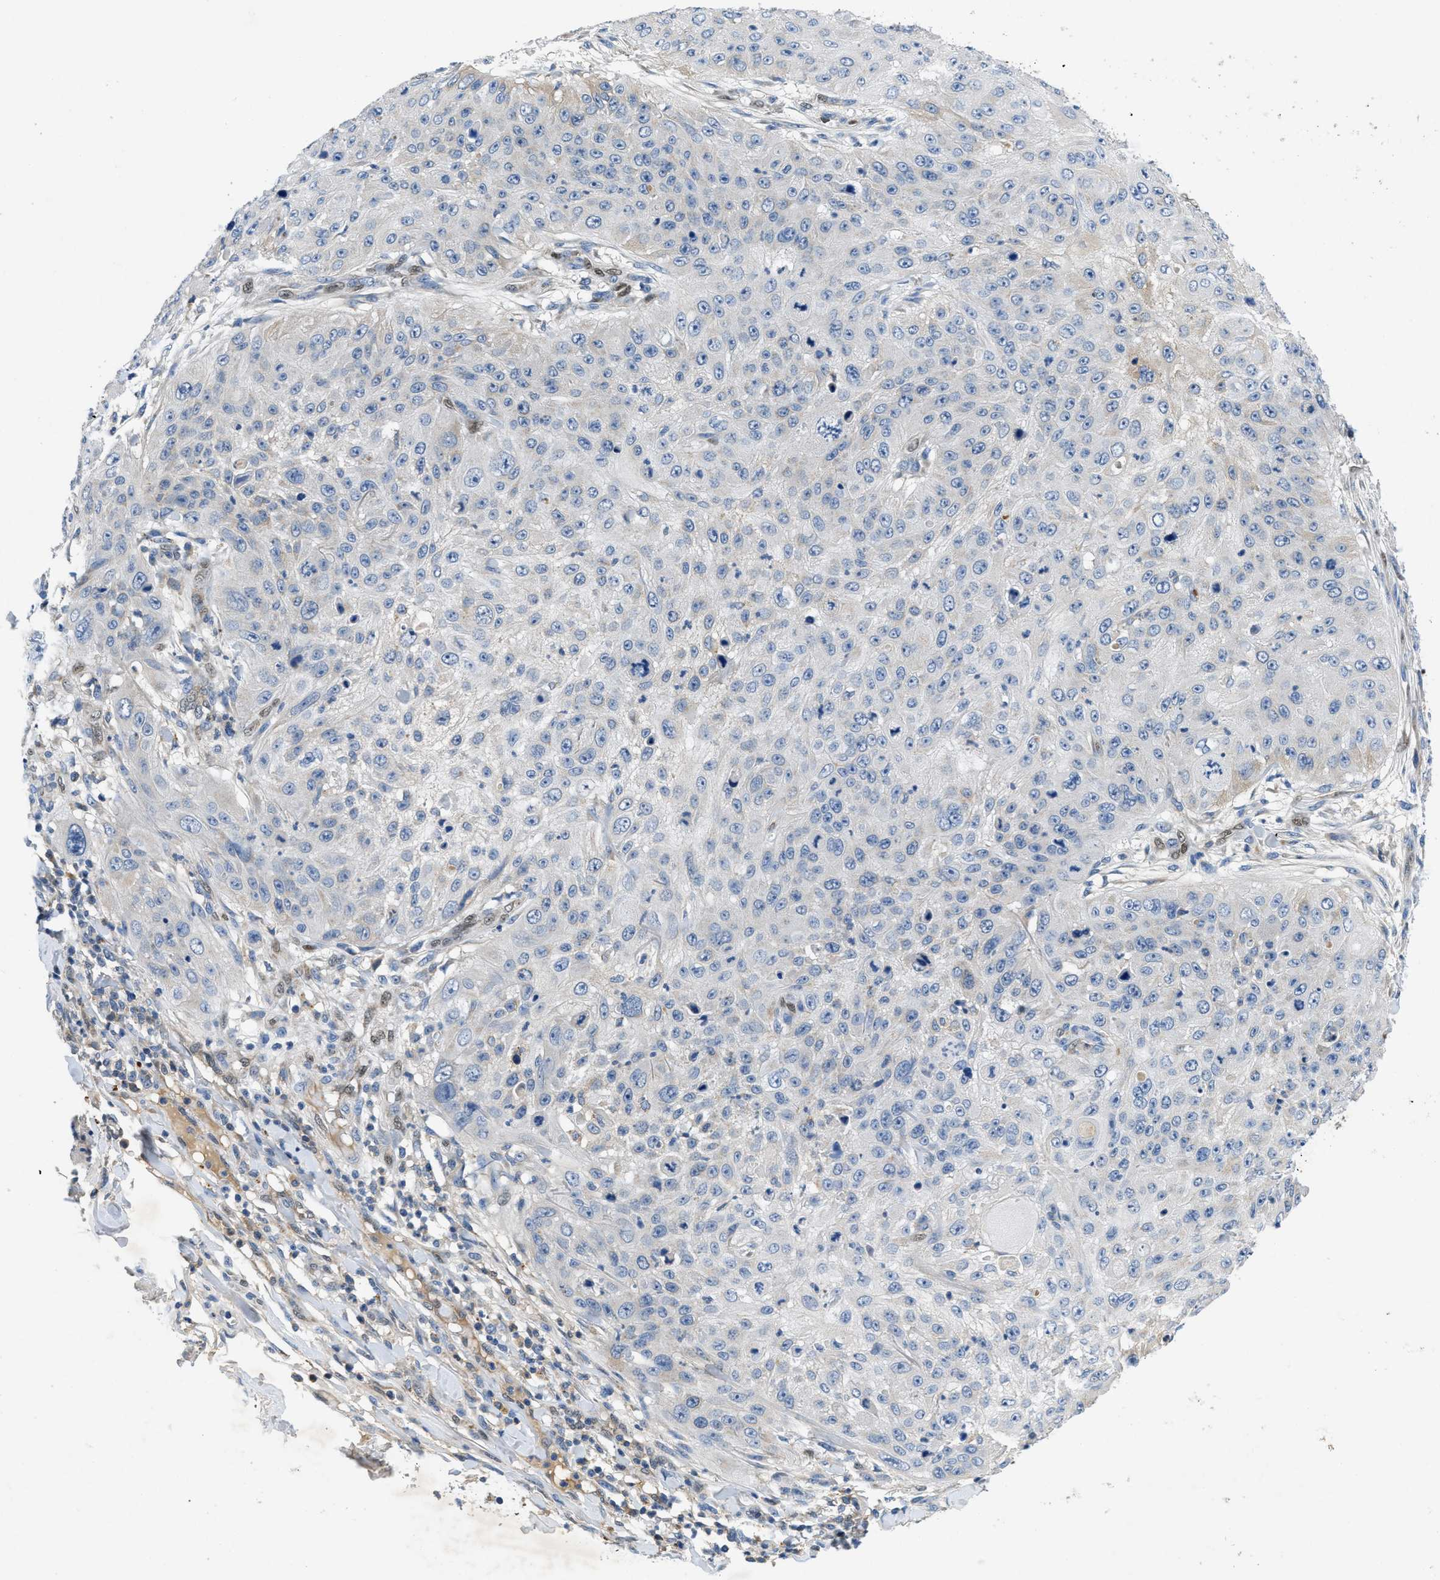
{"staining": {"intensity": "negative", "quantity": "none", "location": "none"}, "tissue": "skin cancer", "cell_type": "Tumor cells", "image_type": "cancer", "snomed": [{"axis": "morphology", "description": "Squamous cell carcinoma, NOS"}, {"axis": "topography", "description": "Skin"}], "caption": "Human squamous cell carcinoma (skin) stained for a protein using immunohistochemistry (IHC) reveals no positivity in tumor cells.", "gene": "PNKD", "patient": {"sex": "female", "age": 80}}